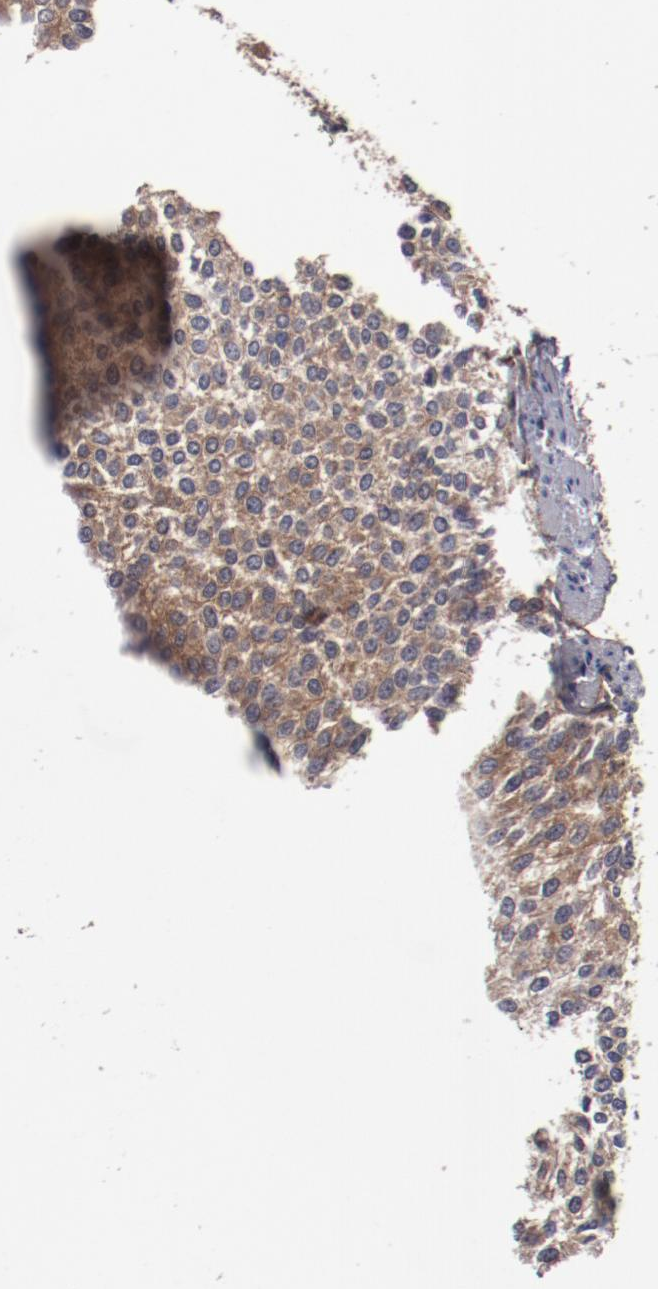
{"staining": {"intensity": "moderate", "quantity": ">75%", "location": "cytoplasmic/membranous"}, "tissue": "urothelial cancer", "cell_type": "Tumor cells", "image_type": "cancer", "snomed": [{"axis": "morphology", "description": "Urothelial carcinoma, Low grade"}, {"axis": "topography", "description": "Urinary bladder"}], "caption": "DAB immunohistochemical staining of human urothelial cancer displays moderate cytoplasmic/membranous protein expression in about >75% of tumor cells.", "gene": "DNAAF2", "patient": {"sex": "female", "age": 73}}